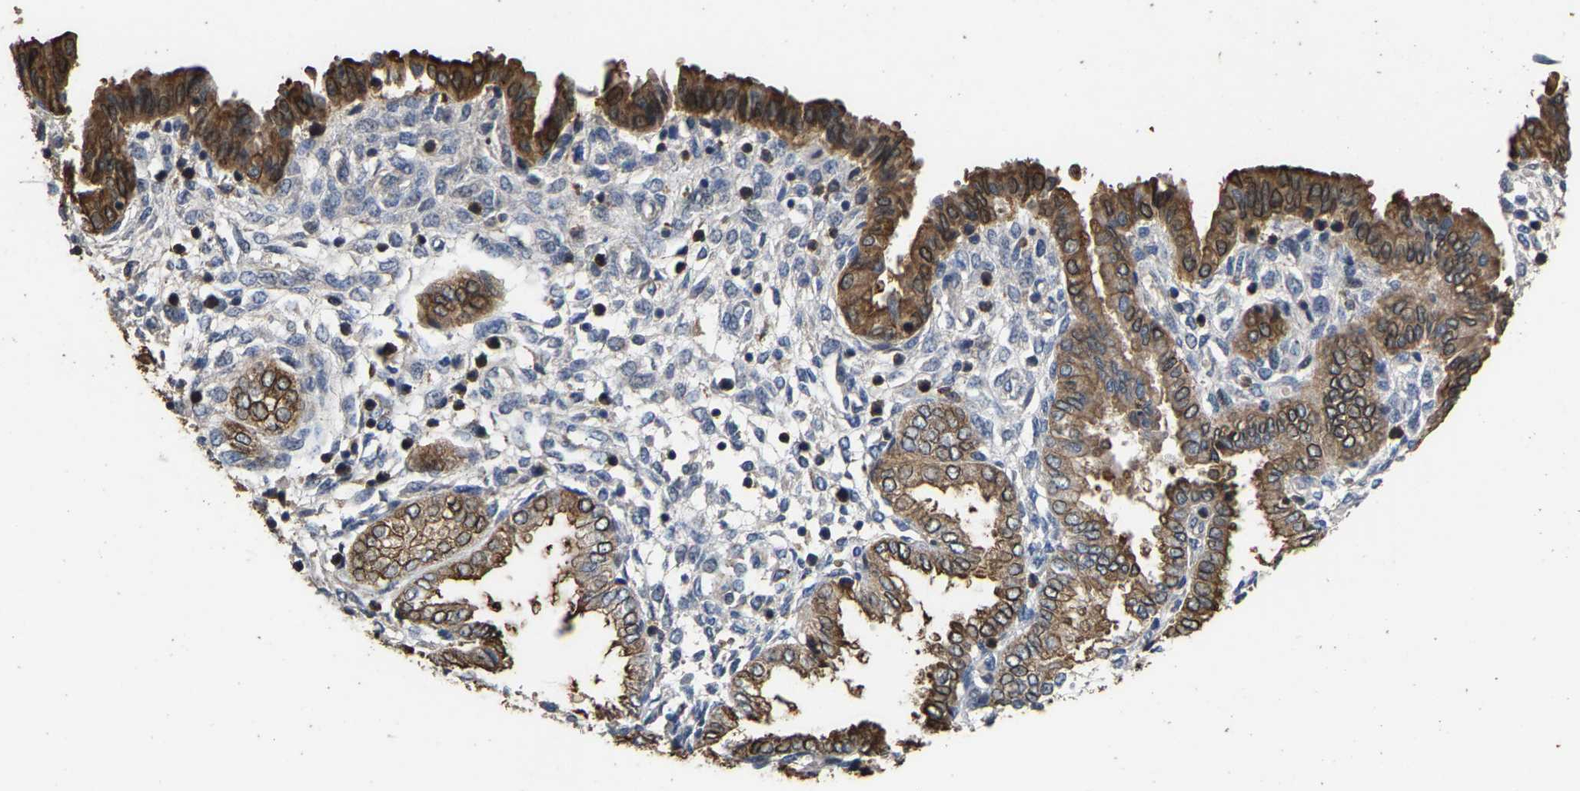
{"staining": {"intensity": "negative", "quantity": "none", "location": "none"}, "tissue": "endometrium", "cell_type": "Cells in endometrial stroma", "image_type": "normal", "snomed": [{"axis": "morphology", "description": "Normal tissue, NOS"}, {"axis": "topography", "description": "Endometrium"}], "caption": "Human endometrium stained for a protein using IHC displays no positivity in cells in endometrial stroma.", "gene": "TDRKH", "patient": {"sex": "female", "age": 33}}